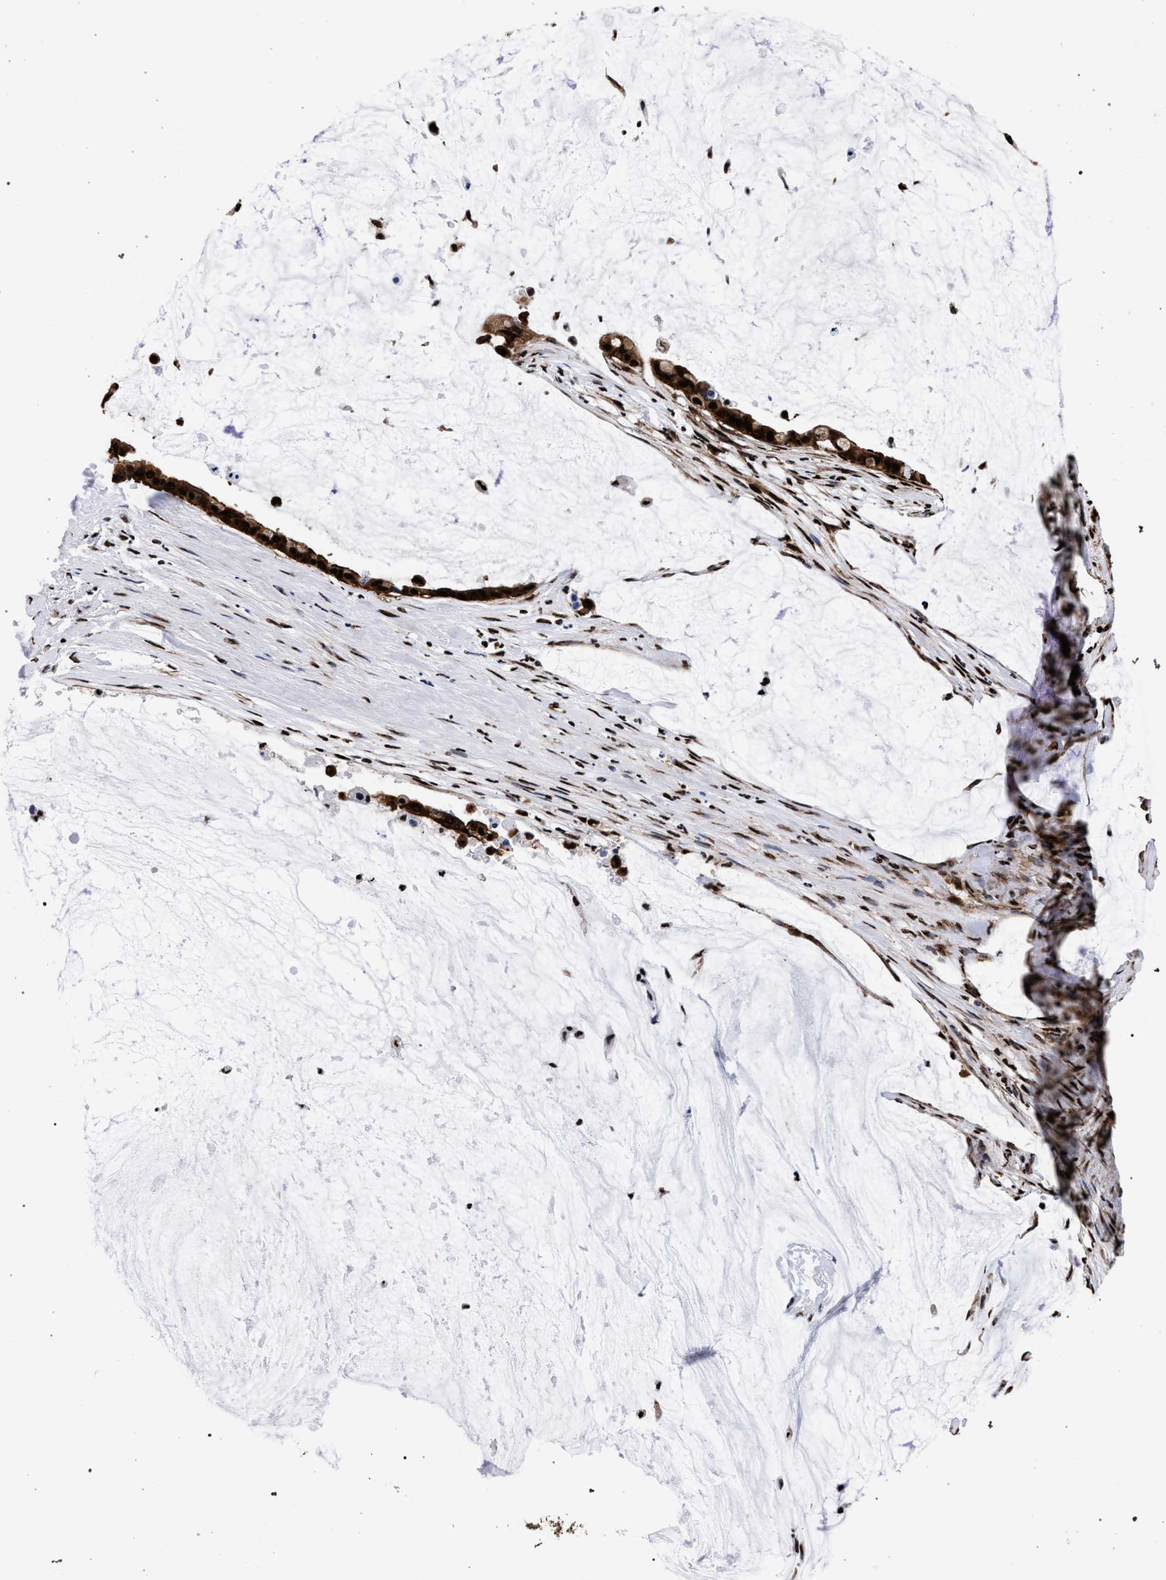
{"staining": {"intensity": "strong", "quantity": ">75%", "location": "cytoplasmic/membranous,nuclear"}, "tissue": "pancreatic cancer", "cell_type": "Tumor cells", "image_type": "cancer", "snomed": [{"axis": "morphology", "description": "Adenocarcinoma, NOS"}, {"axis": "topography", "description": "Pancreas"}], "caption": "Strong cytoplasmic/membranous and nuclear protein staining is present in approximately >75% of tumor cells in pancreatic adenocarcinoma.", "gene": "HNRNPA1", "patient": {"sex": "male", "age": 41}}